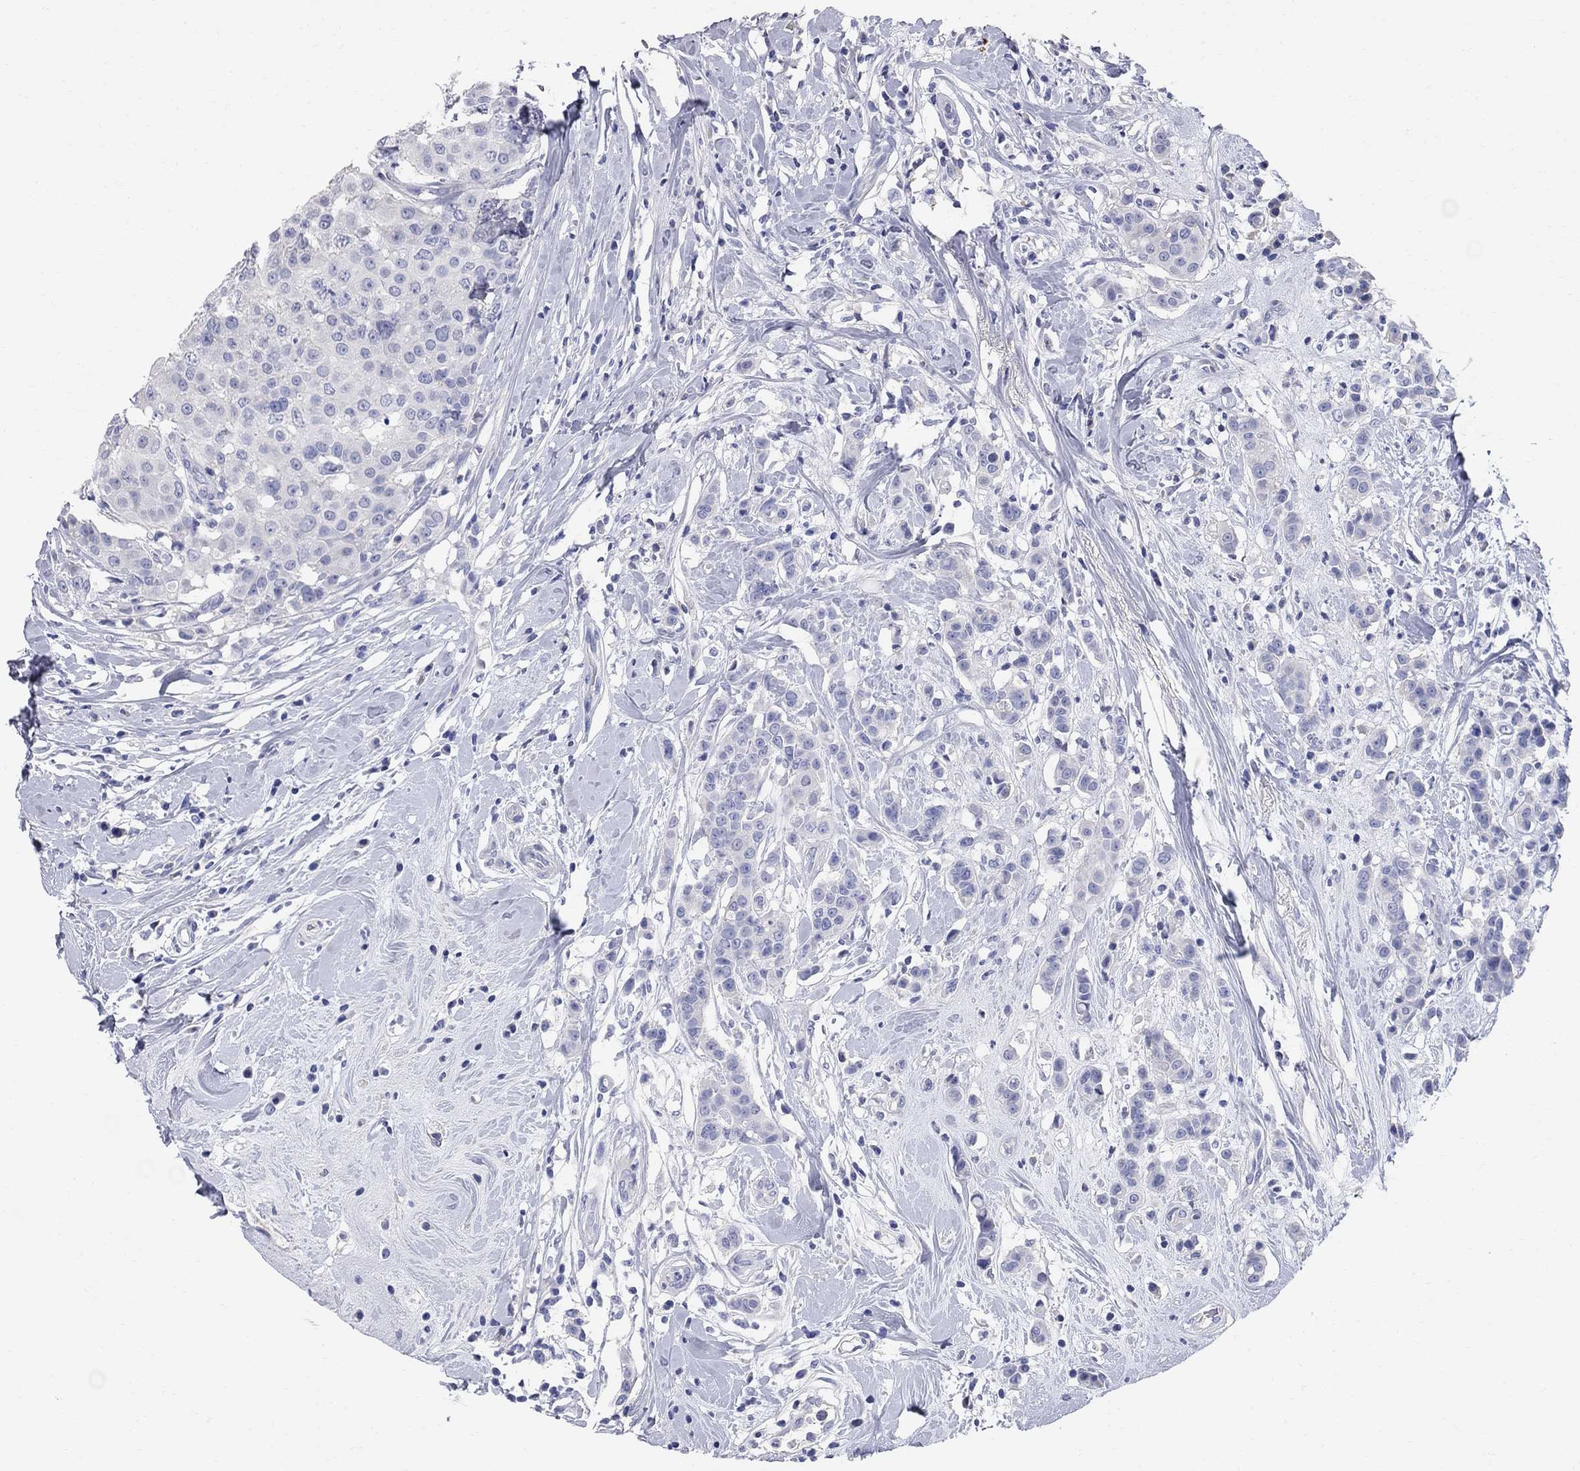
{"staining": {"intensity": "negative", "quantity": "none", "location": "none"}, "tissue": "breast cancer", "cell_type": "Tumor cells", "image_type": "cancer", "snomed": [{"axis": "morphology", "description": "Duct carcinoma"}, {"axis": "topography", "description": "Breast"}], "caption": "High magnification brightfield microscopy of infiltrating ductal carcinoma (breast) stained with DAB (brown) and counterstained with hematoxylin (blue): tumor cells show no significant expression. The staining was performed using DAB (3,3'-diaminobenzidine) to visualize the protein expression in brown, while the nuclei were stained in blue with hematoxylin (Magnification: 20x).", "gene": "AOX1", "patient": {"sex": "female", "age": 27}}